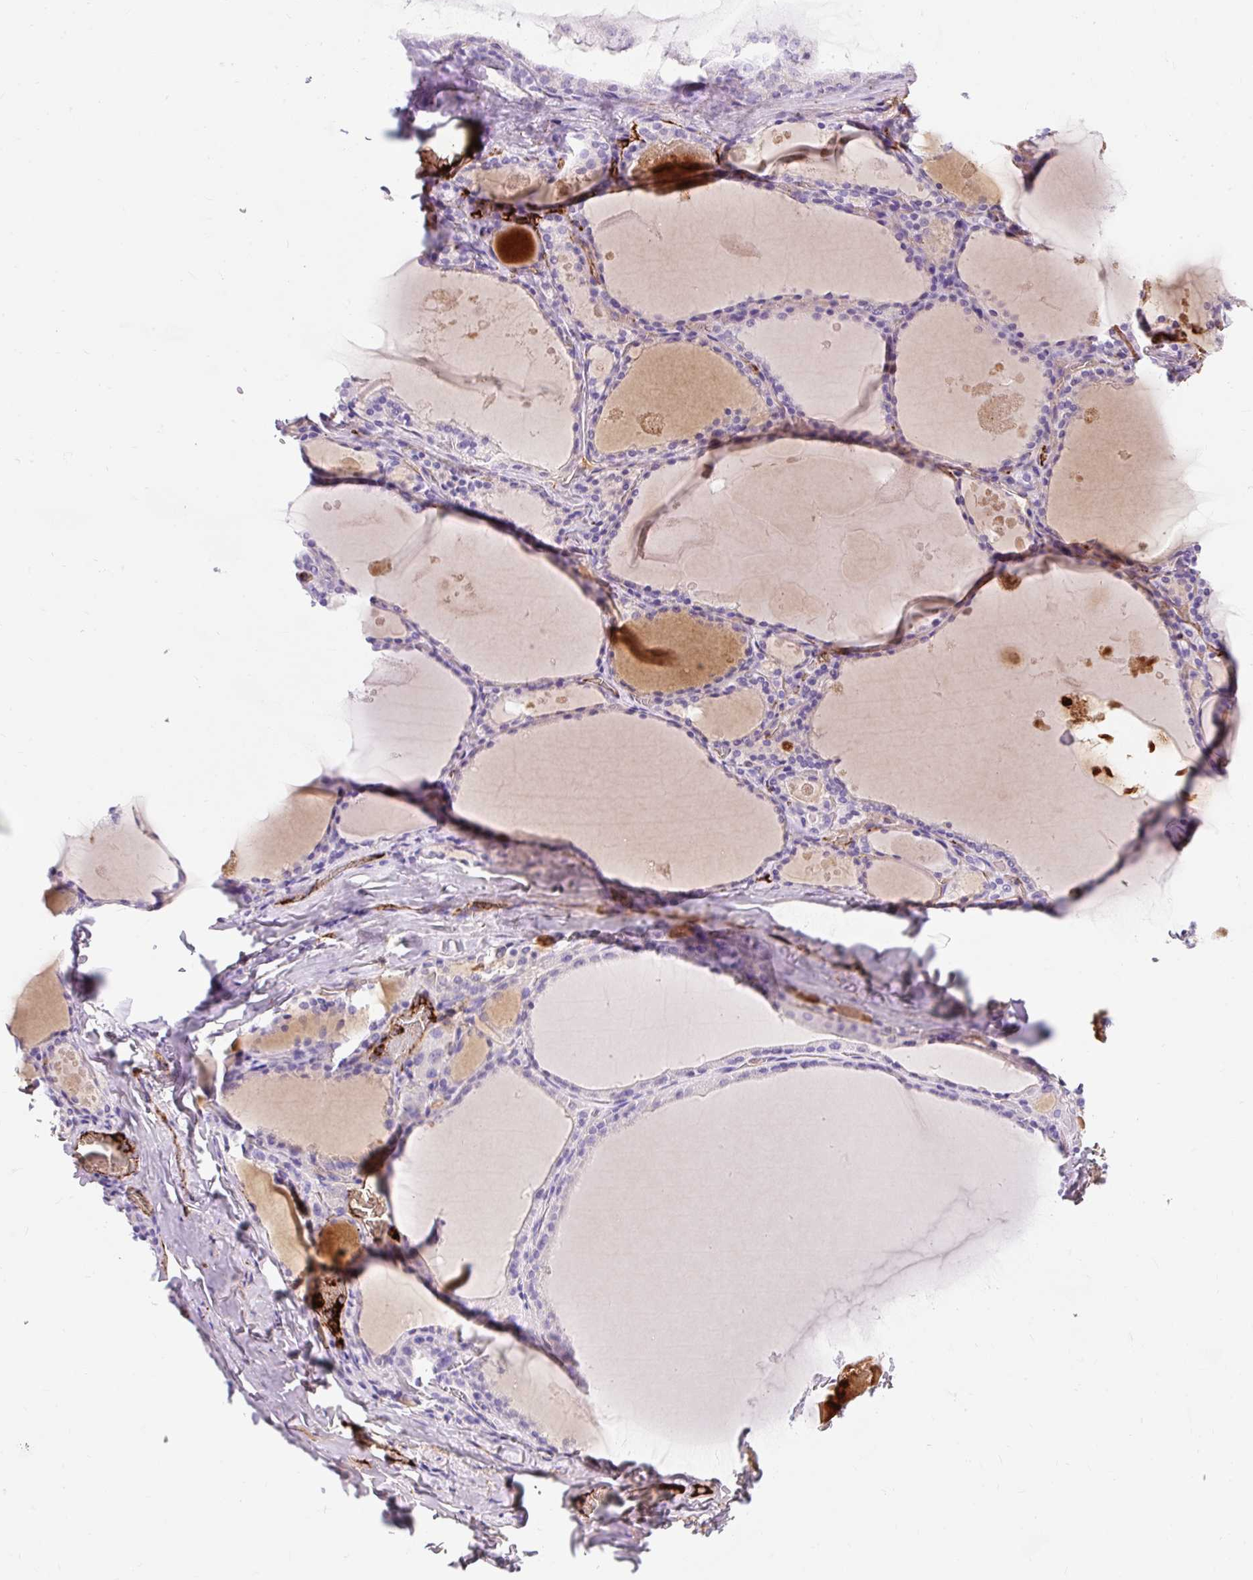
{"staining": {"intensity": "negative", "quantity": "none", "location": "none"}, "tissue": "thyroid gland", "cell_type": "Glandular cells", "image_type": "normal", "snomed": [{"axis": "morphology", "description": "Normal tissue, NOS"}, {"axis": "topography", "description": "Thyroid gland"}], "caption": "IHC photomicrograph of normal thyroid gland: thyroid gland stained with DAB shows no significant protein expression in glandular cells.", "gene": "APOC2", "patient": {"sex": "male", "age": 56}}